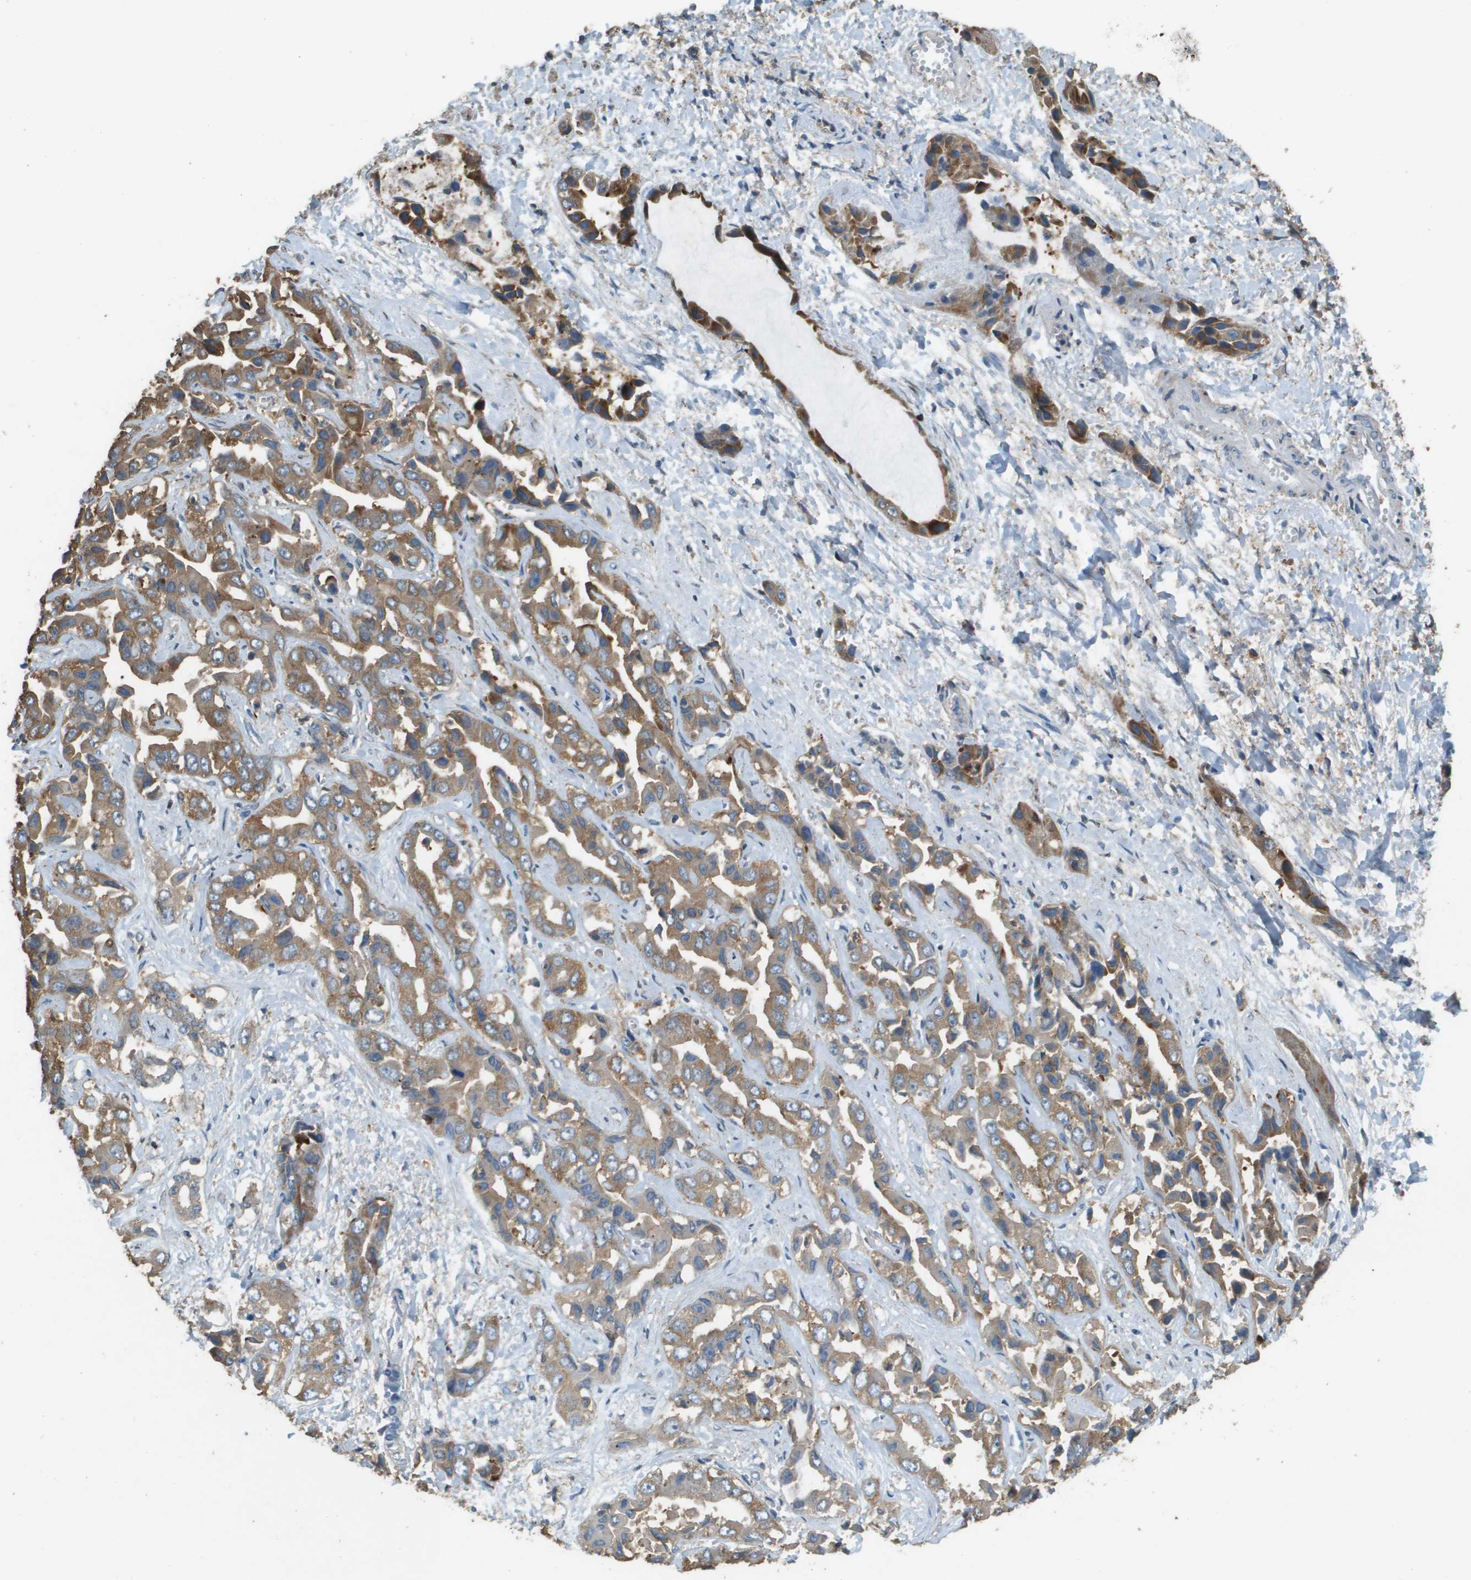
{"staining": {"intensity": "moderate", "quantity": ">75%", "location": "cytoplasmic/membranous"}, "tissue": "liver cancer", "cell_type": "Tumor cells", "image_type": "cancer", "snomed": [{"axis": "morphology", "description": "Cholangiocarcinoma"}, {"axis": "topography", "description": "Liver"}], "caption": "Protein analysis of cholangiocarcinoma (liver) tissue demonstrates moderate cytoplasmic/membranous positivity in approximately >75% of tumor cells.", "gene": "MS4A7", "patient": {"sex": "female", "age": 52}}